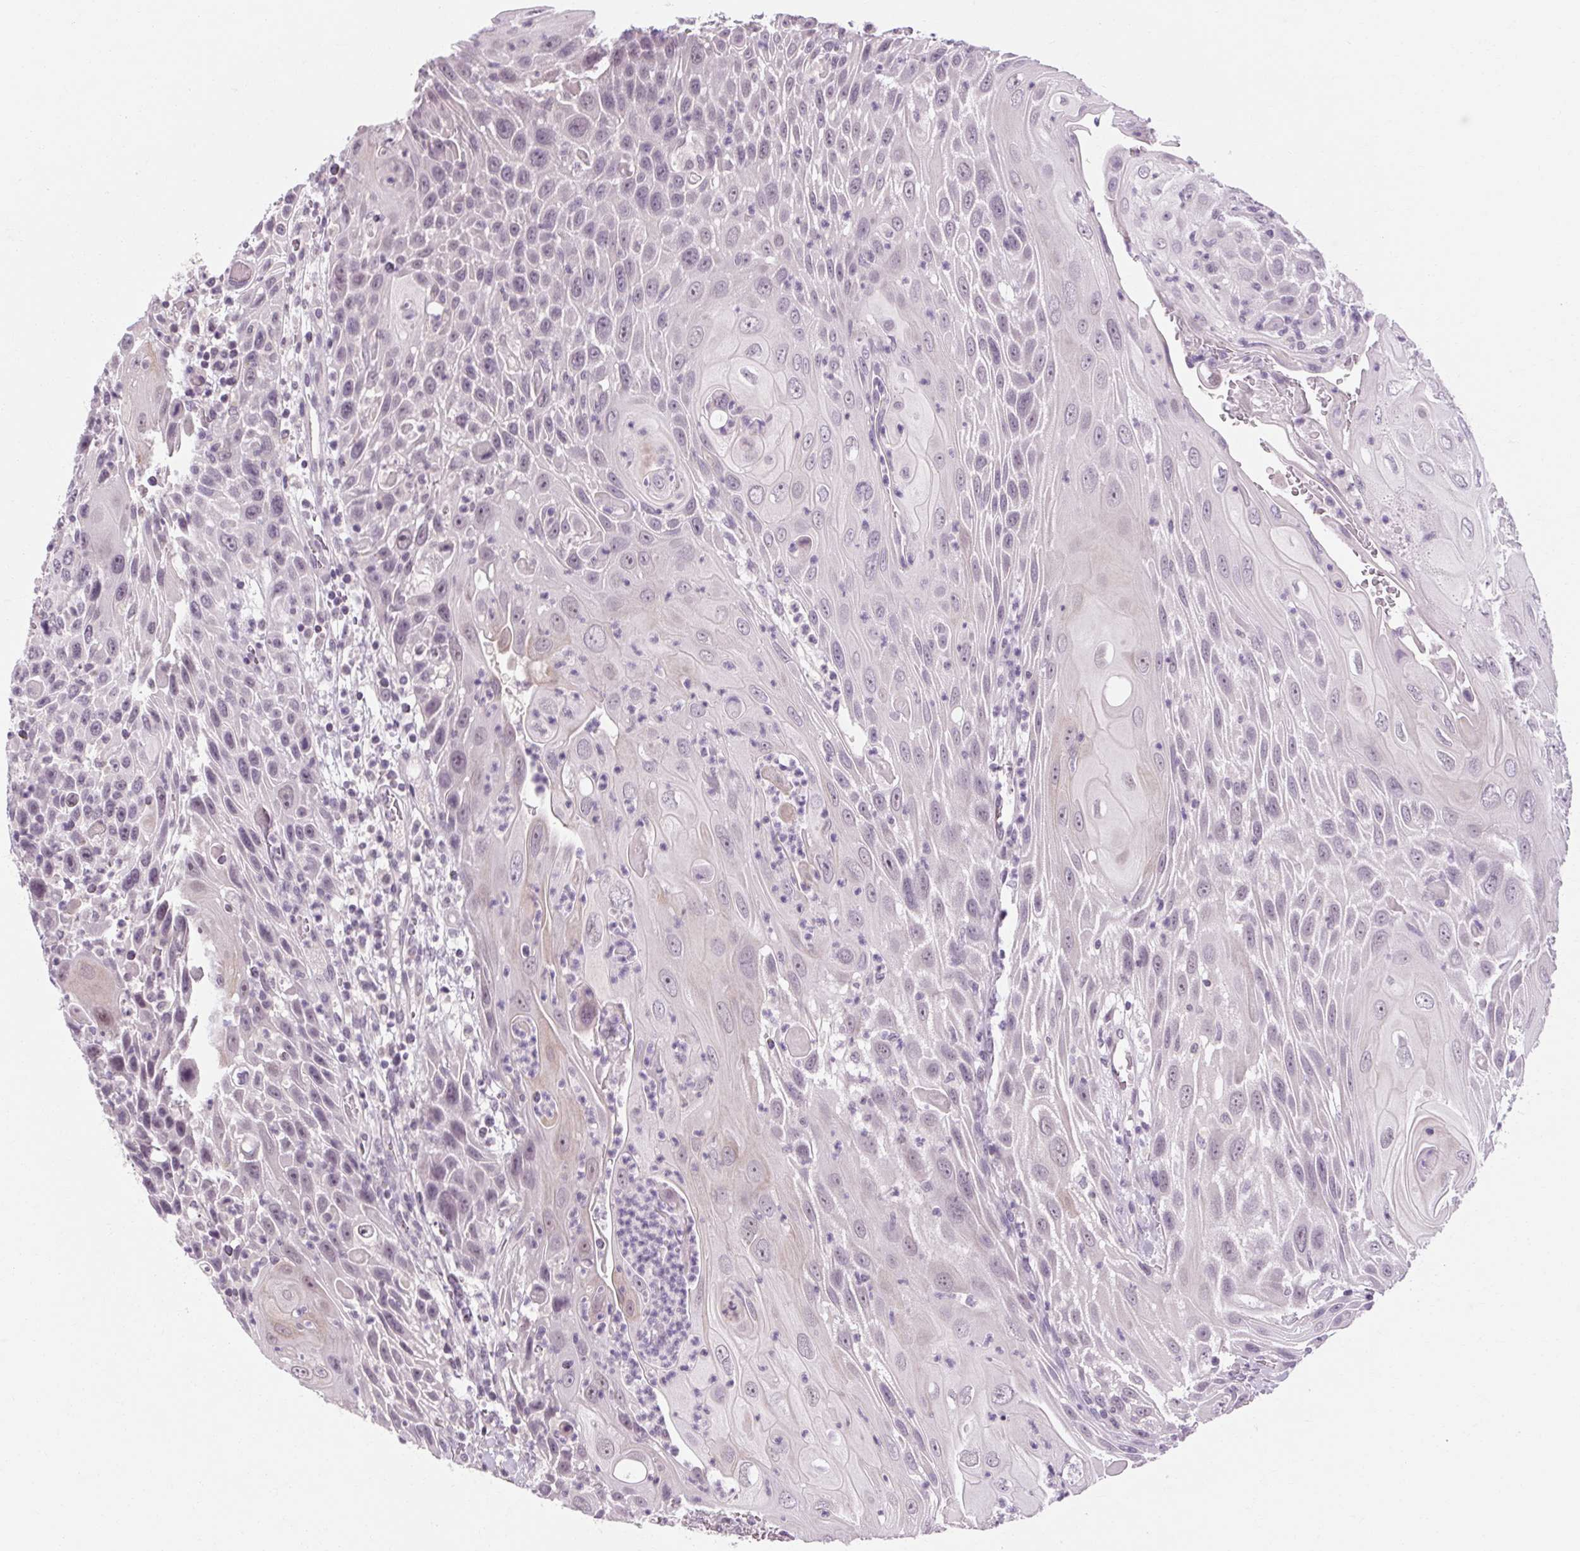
{"staining": {"intensity": "negative", "quantity": "none", "location": "none"}, "tissue": "head and neck cancer", "cell_type": "Tumor cells", "image_type": "cancer", "snomed": [{"axis": "morphology", "description": "Squamous cell carcinoma, NOS"}, {"axis": "topography", "description": "Head-Neck"}], "caption": "There is no significant staining in tumor cells of head and neck cancer.", "gene": "KLHL40", "patient": {"sex": "male", "age": 69}}